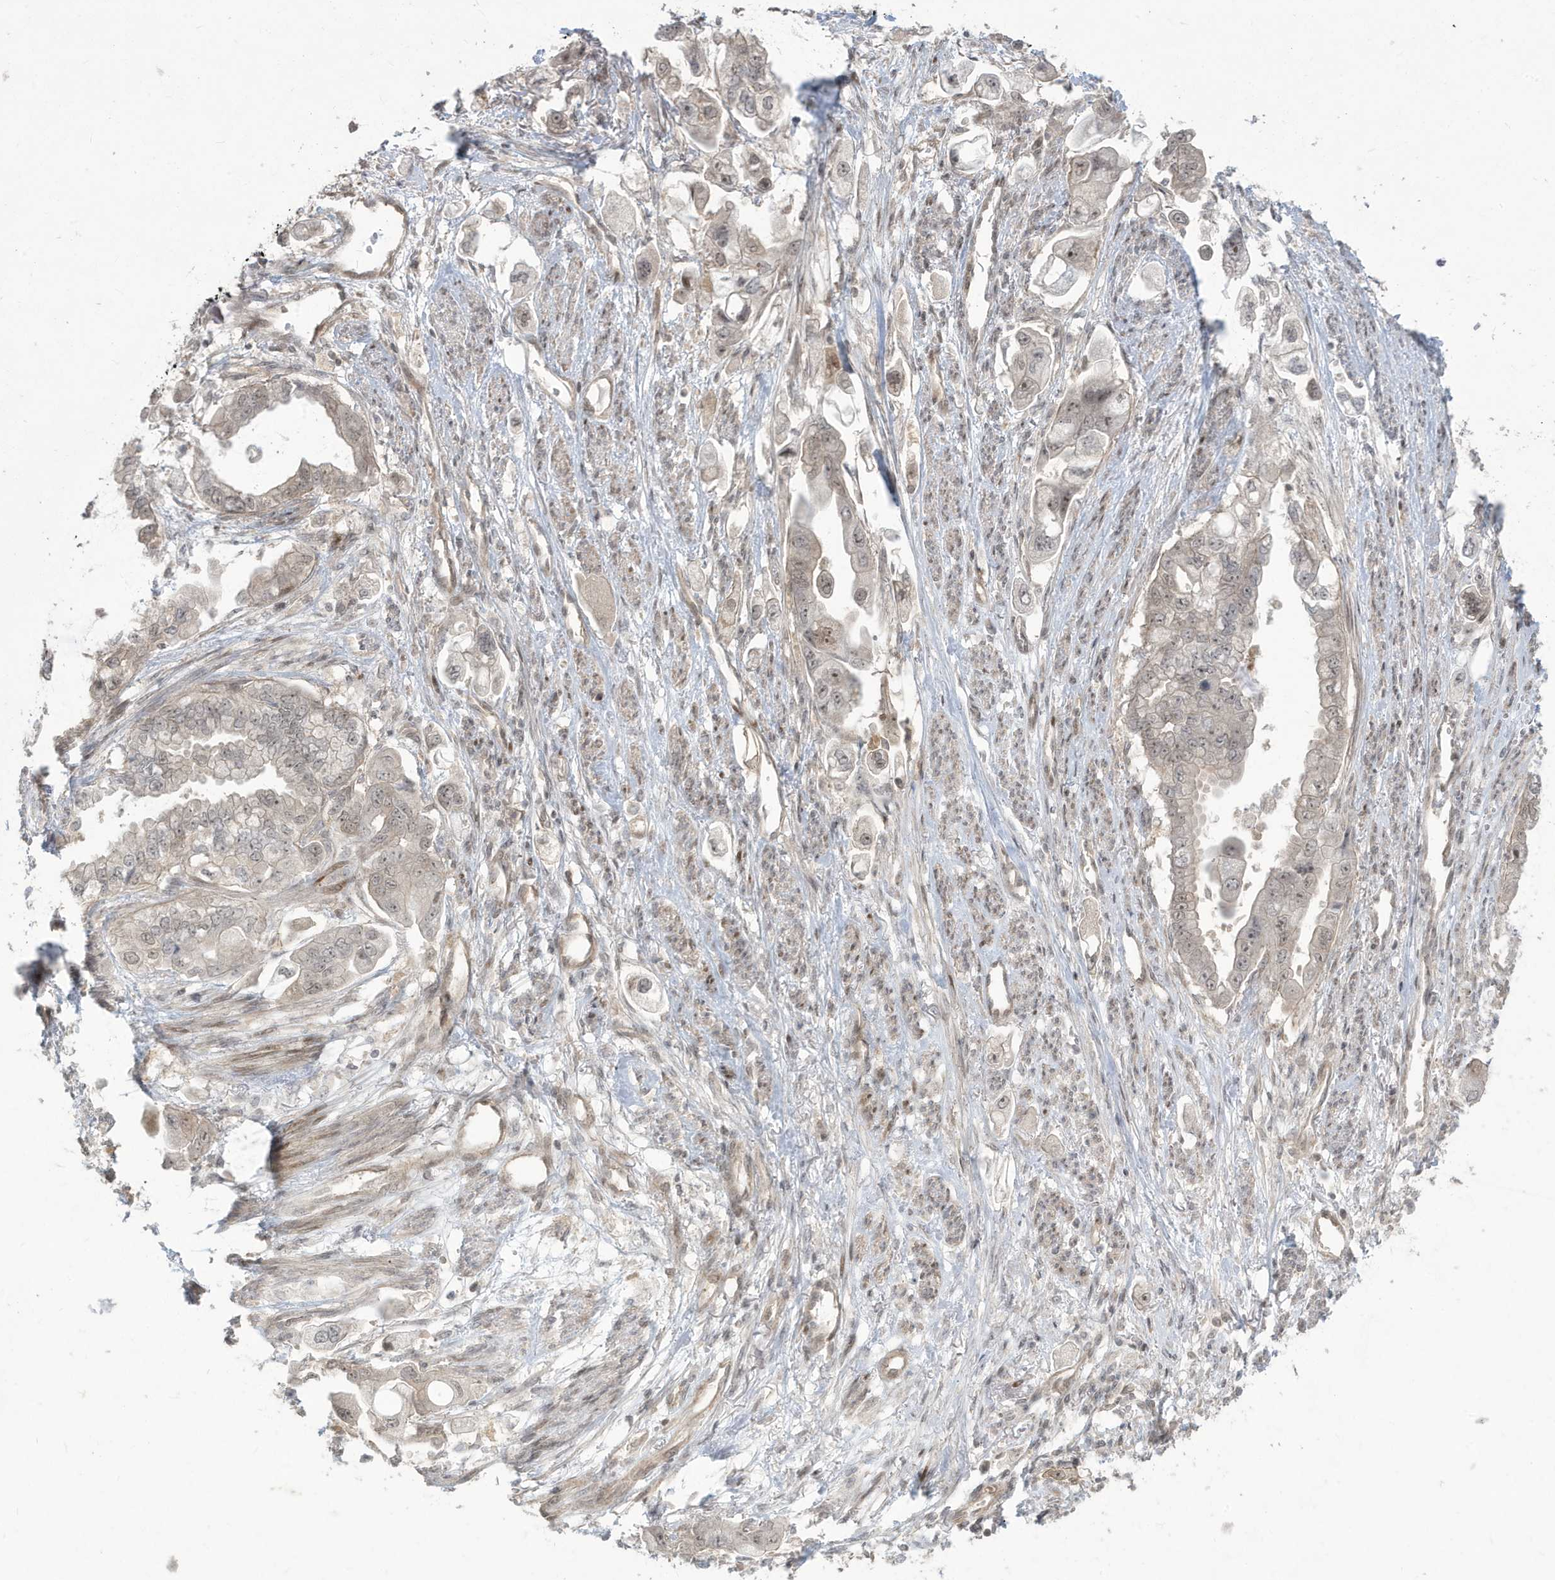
{"staining": {"intensity": "weak", "quantity": "<25%", "location": "nuclear"}, "tissue": "stomach cancer", "cell_type": "Tumor cells", "image_type": "cancer", "snomed": [{"axis": "morphology", "description": "Adenocarcinoma, NOS"}, {"axis": "topography", "description": "Stomach"}], "caption": "This is an immunohistochemistry (IHC) photomicrograph of human stomach cancer. There is no expression in tumor cells.", "gene": "C1orf52", "patient": {"sex": "male", "age": 62}}